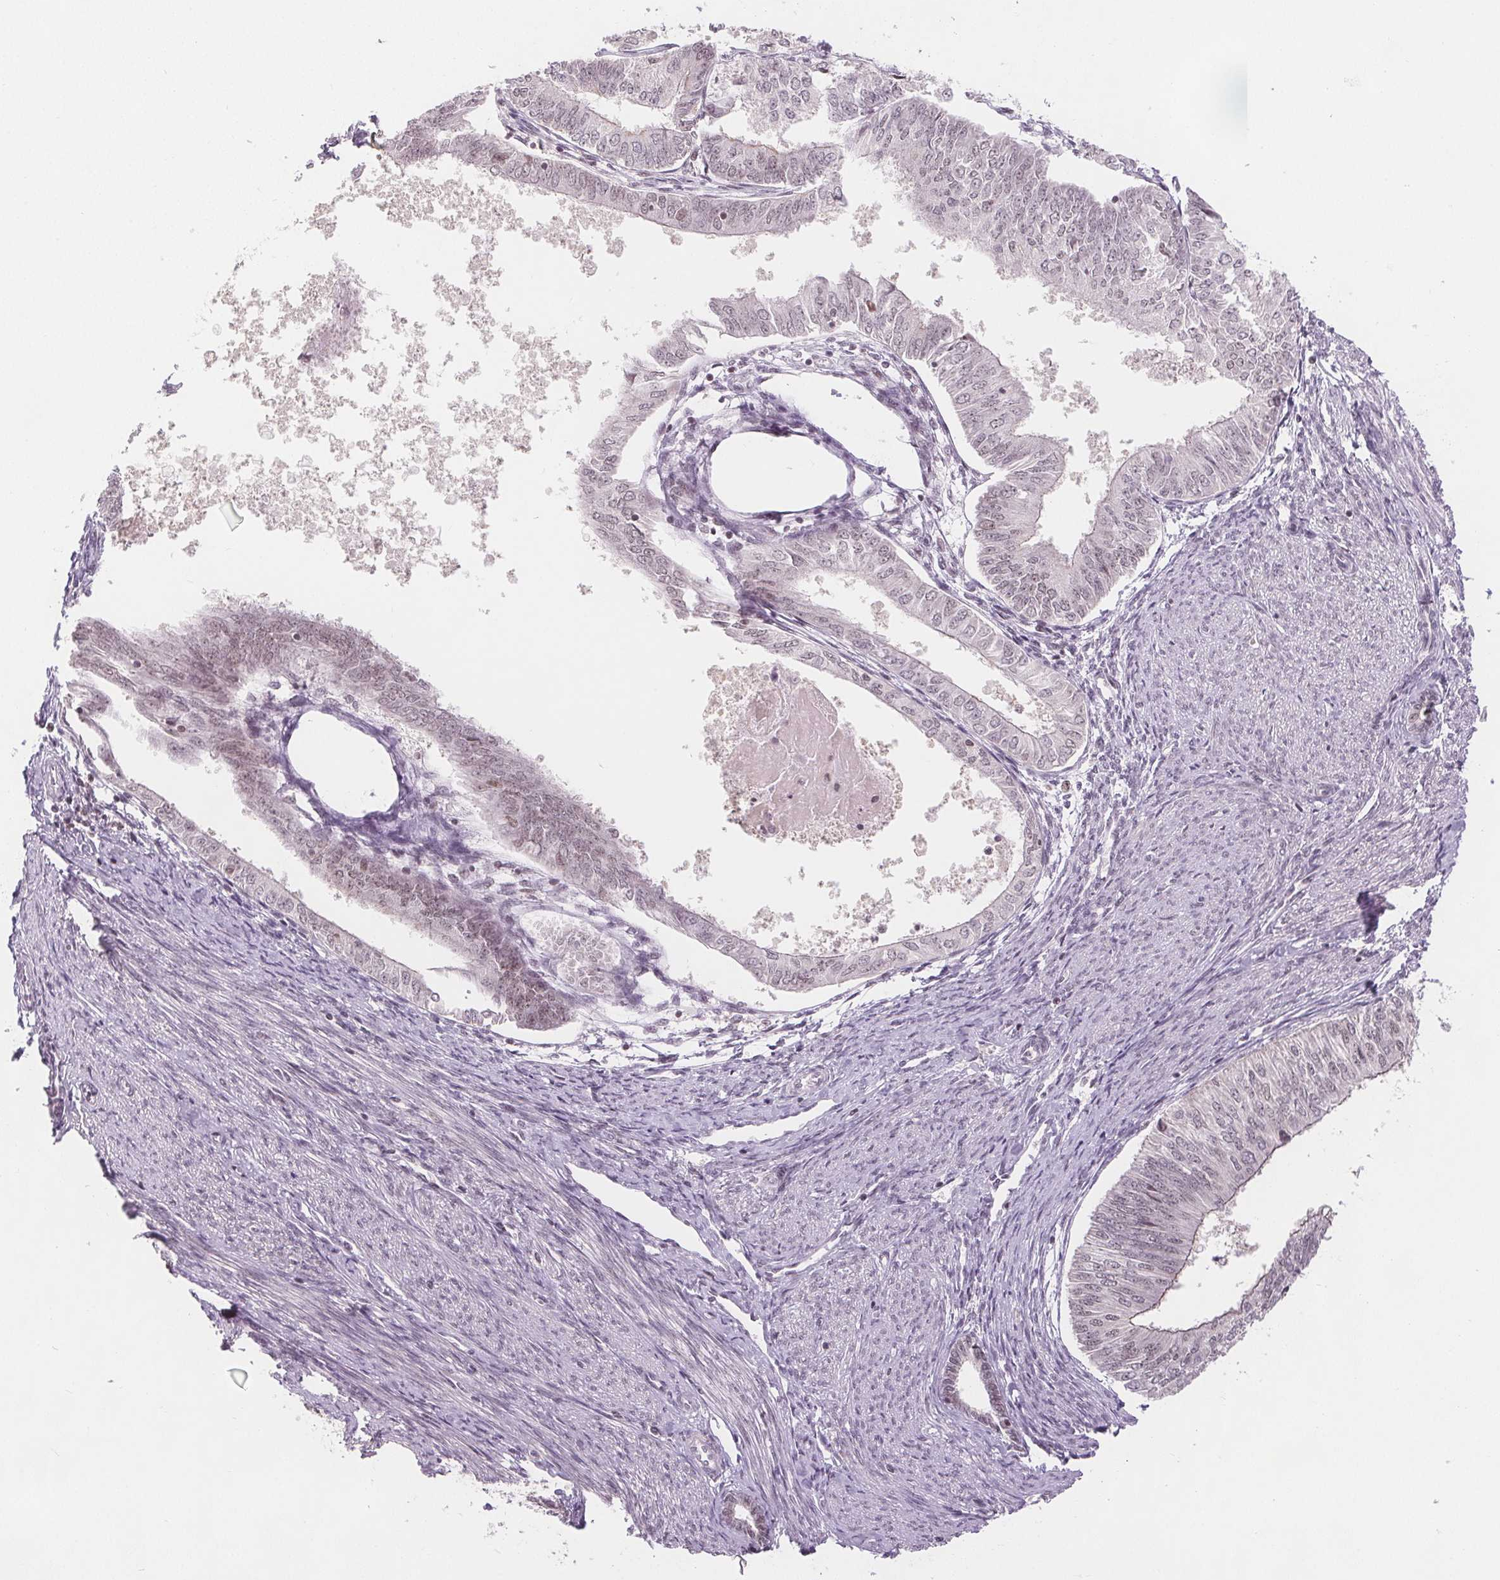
{"staining": {"intensity": "negative", "quantity": "none", "location": "none"}, "tissue": "endometrial cancer", "cell_type": "Tumor cells", "image_type": "cancer", "snomed": [{"axis": "morphology", "description": "Adenocarcinoma, NOS"}, {"axis": "topography", "description": "Endometrium"}], "caption": "Immunohistochemical staining of human endometrial cancer reveals no significant expression in tumor cells.", "gene": "DEK", "patient": {"sex": "female", "age": 58}}